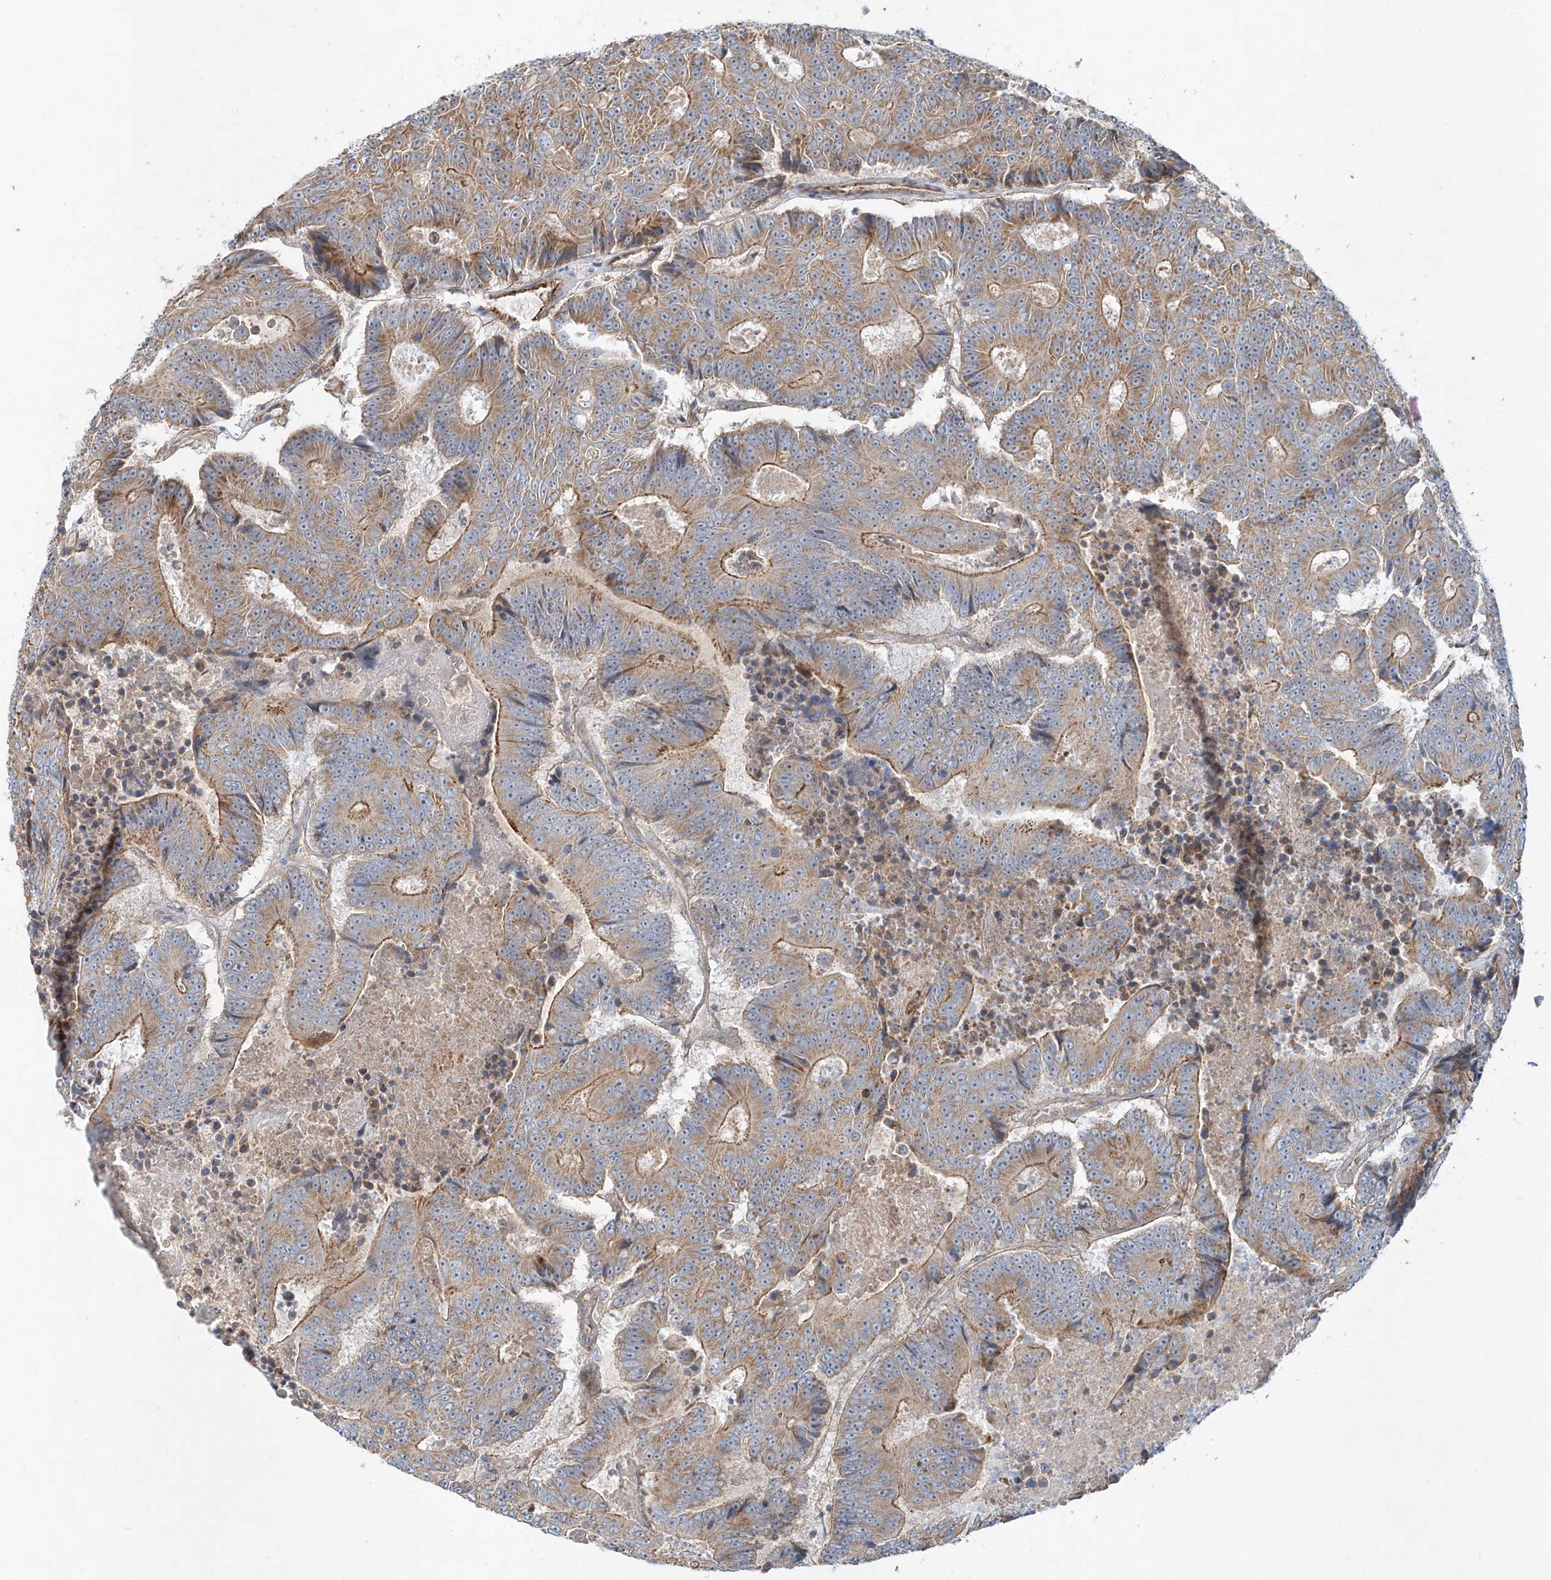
{"staining": {"intensity": "moderate", "quantity": ">75%", "location": "cytoplasmic/membranous"}, "tissue": "colorectal cancer", "cell_type": "Tumor cells", "image_type": "cancer", "snomed": [{"axis": "morphology", "description": "Adenocarcinoma, NOS"}, {"axis": "topography", "description": "Colon"}], "caption": "A photomicrograph of human colorectal cancer (adenocarcinoma) stained for a protein demonstrates moderate cytoplasmic/membranous brown staining in tumor cells.", "gene": "AJM1", "patient": {"sex": "male", "age": 83}}